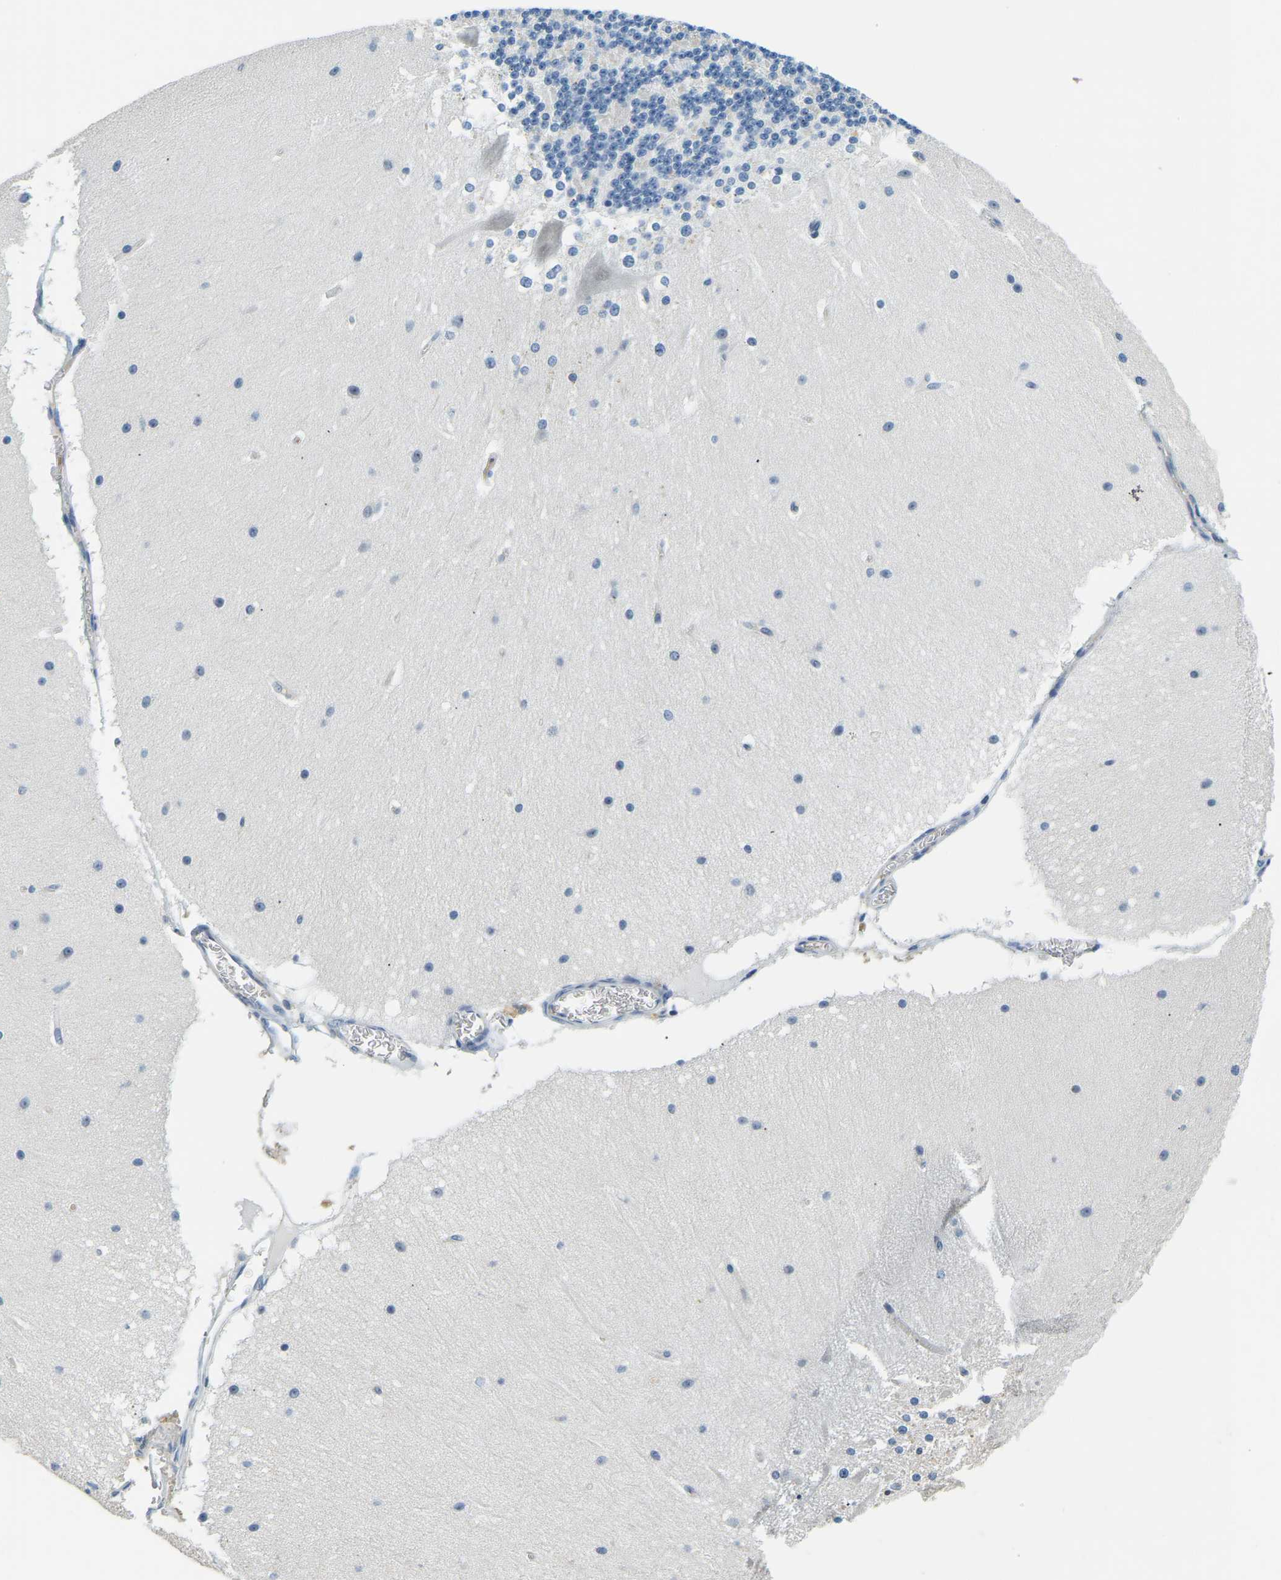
{"staining": {"intensity": "negative", "quantity": "none", "location": "none"}, "tissue": "cerebellum", "cell_type": "Cells in granular layer", "image_type": "normal", "snomed": [{"axis": "morphology", "description": "Normal tissue, NOS"}, {"axis": "topography", "description": "Cerebellum"}], "caption": "Cells in granular layer are negative for protein expression in normal human cerebellum. The staining is performed using DAB (3,3'-diaminobenzidine) brown chromogen with nuclei counter-stained in using hematoxylin.", "gene": "RRP1", "patient": {"sex": "female", "age": 19}}